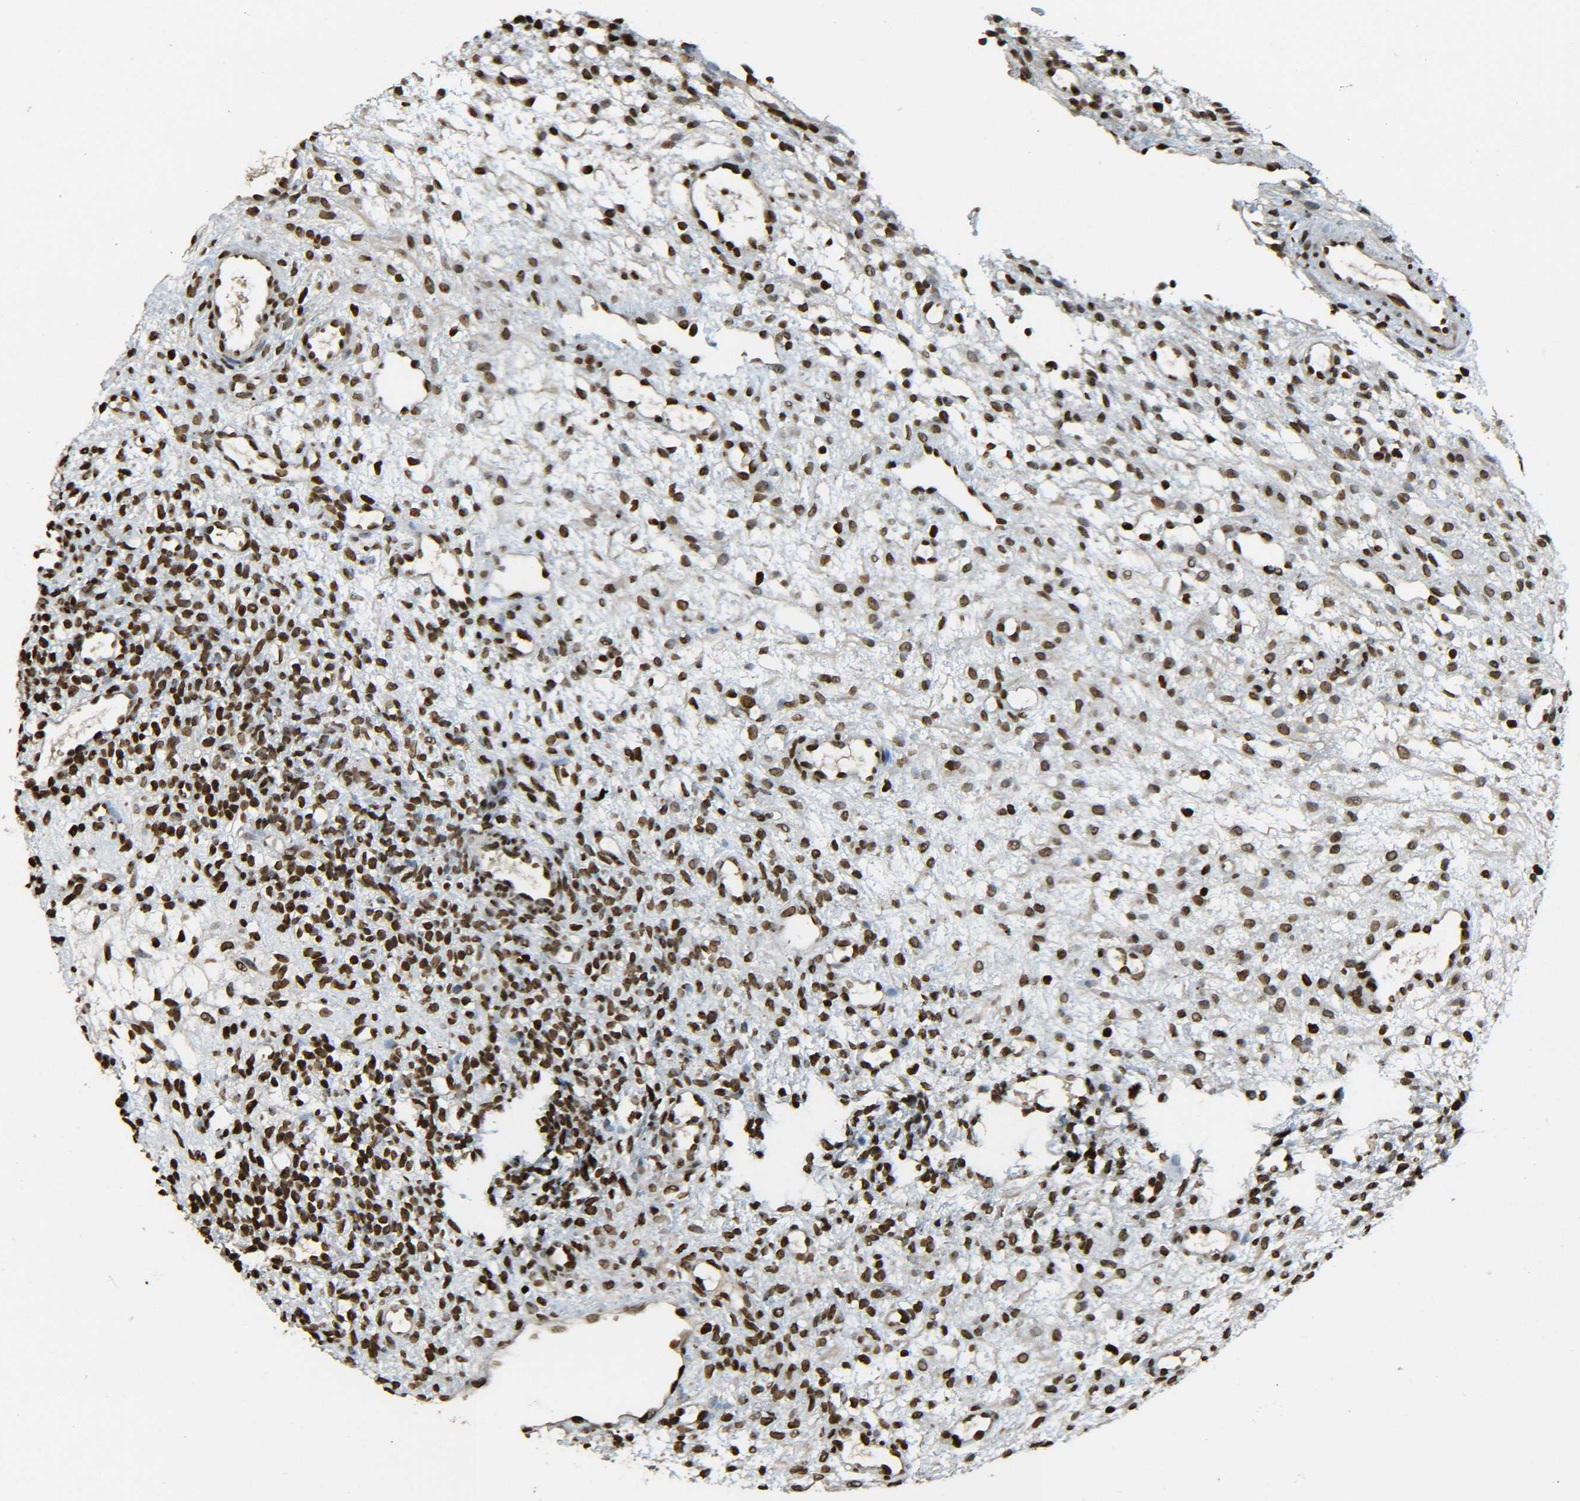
{"staining": {"intensity": "strong", "quantity": ">75%", "location": "nuclear"}, "tissue": "ovary", "cell_type": "Ovarian stroma cells", "image_type": "normal", "snomed": [{"axis": "morphology", "description": "Normal tissue, NOS"}, {"axis": "morphology", "description": "Cyst, NOS"}, {"axis": "topography", "description": "Ovary"}], "caption": "DAB immunohistochemical staining of unremarkable ovary demonstrates strong nuclear protein positivity in about >75% of ovarian stroma cells.", "gene": "H4C16", "patient": {"sex": "female", "age": 18}}